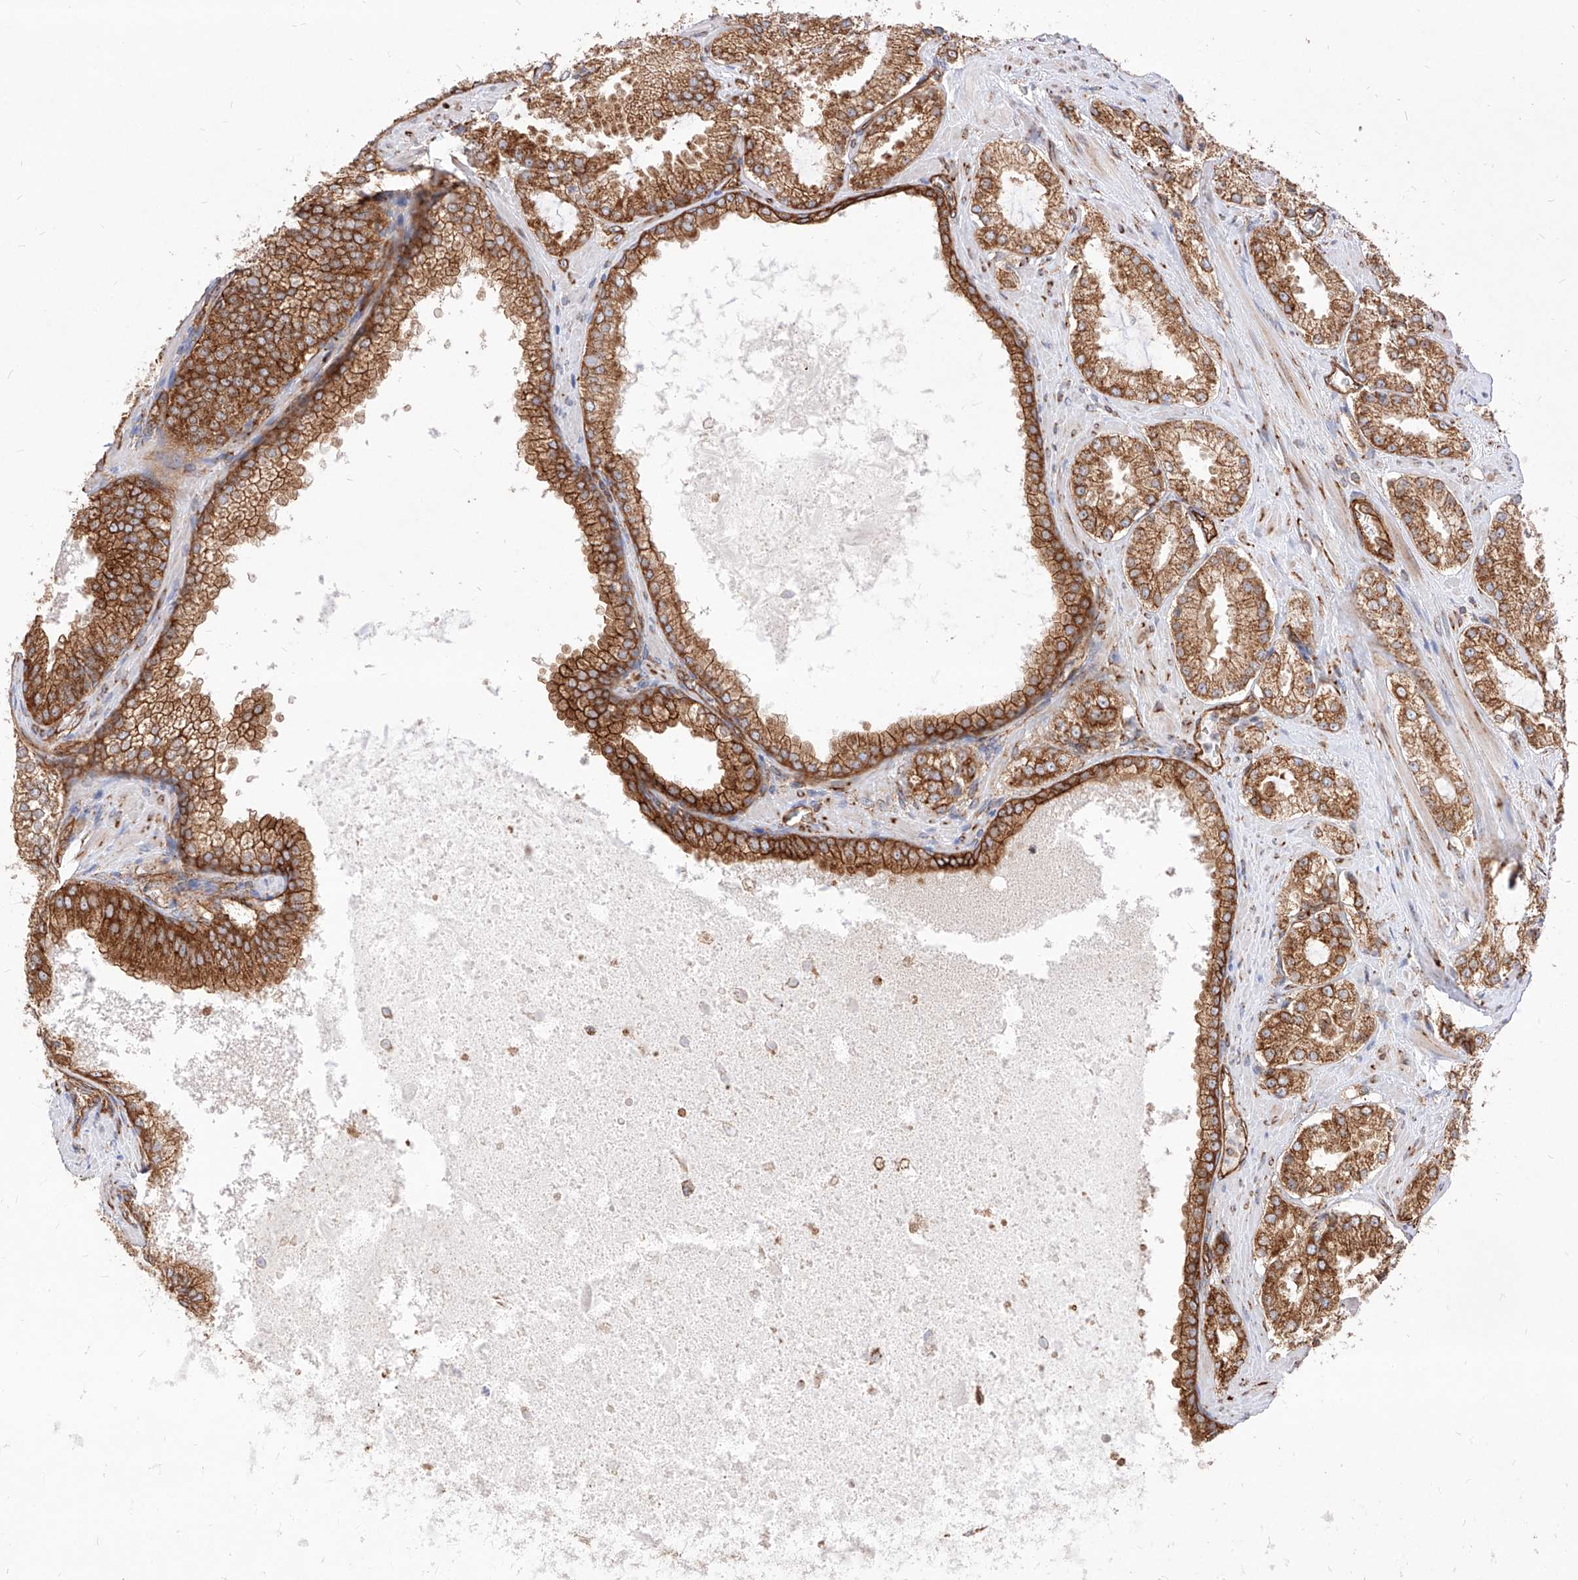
{"staining": {"intensity": "strong", "quantity": ">75%", "location": "cytoplasmic/membranous"}, "tissue": "prostate cancer", "cell_type": "Tumor cells", "image_type": "cancer", "snomed": [{"axis": "morphology", "description": "Adenocarcinoma, High grade"}, {"axis": "topography", "description": "Prostate"}], "caption": "Prostate cancer (high-grade adenocarcinoma) stained with a protein marker exhibits strong staining in tumor cells.", "gene": "CSGALNACT2", "patient": {"sex": "male", "age": 73}}